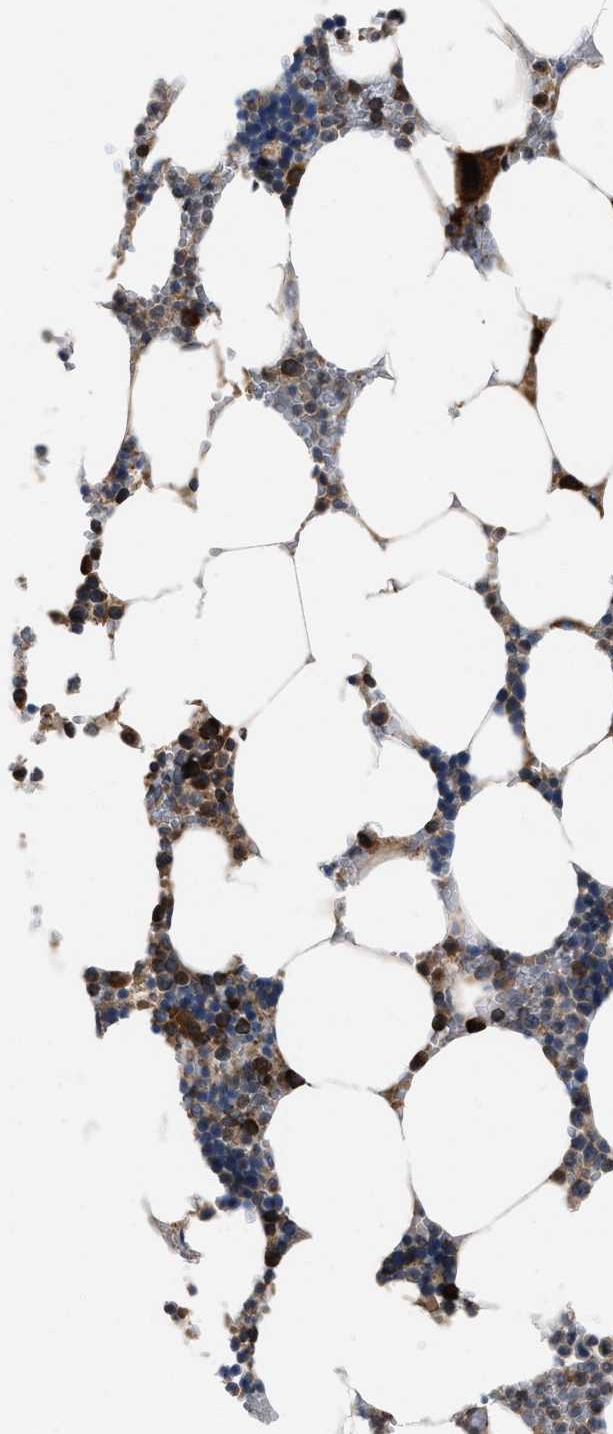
{"staining": {"intensity": "strong", "quantity": "25%-75%", "location": "cytoplasmic/membranous"}, "tissue": "bone marrow", "cell_type": "Hematopoietic cells", "image_type": "normal", "snomed": [{"axis": "morphology", "description": "Normal tissue, NOS"}, {"axis": "topography", "description": "Bone marrow"}], "caption": "IHC of benign human bone marrow demonstrates high levels of strong cytoplasmic/membranous expression in about 25%-75% of hematopoietic cells.", "gene": "YARS1", "patient": {"sex": "male", "age": 70}}